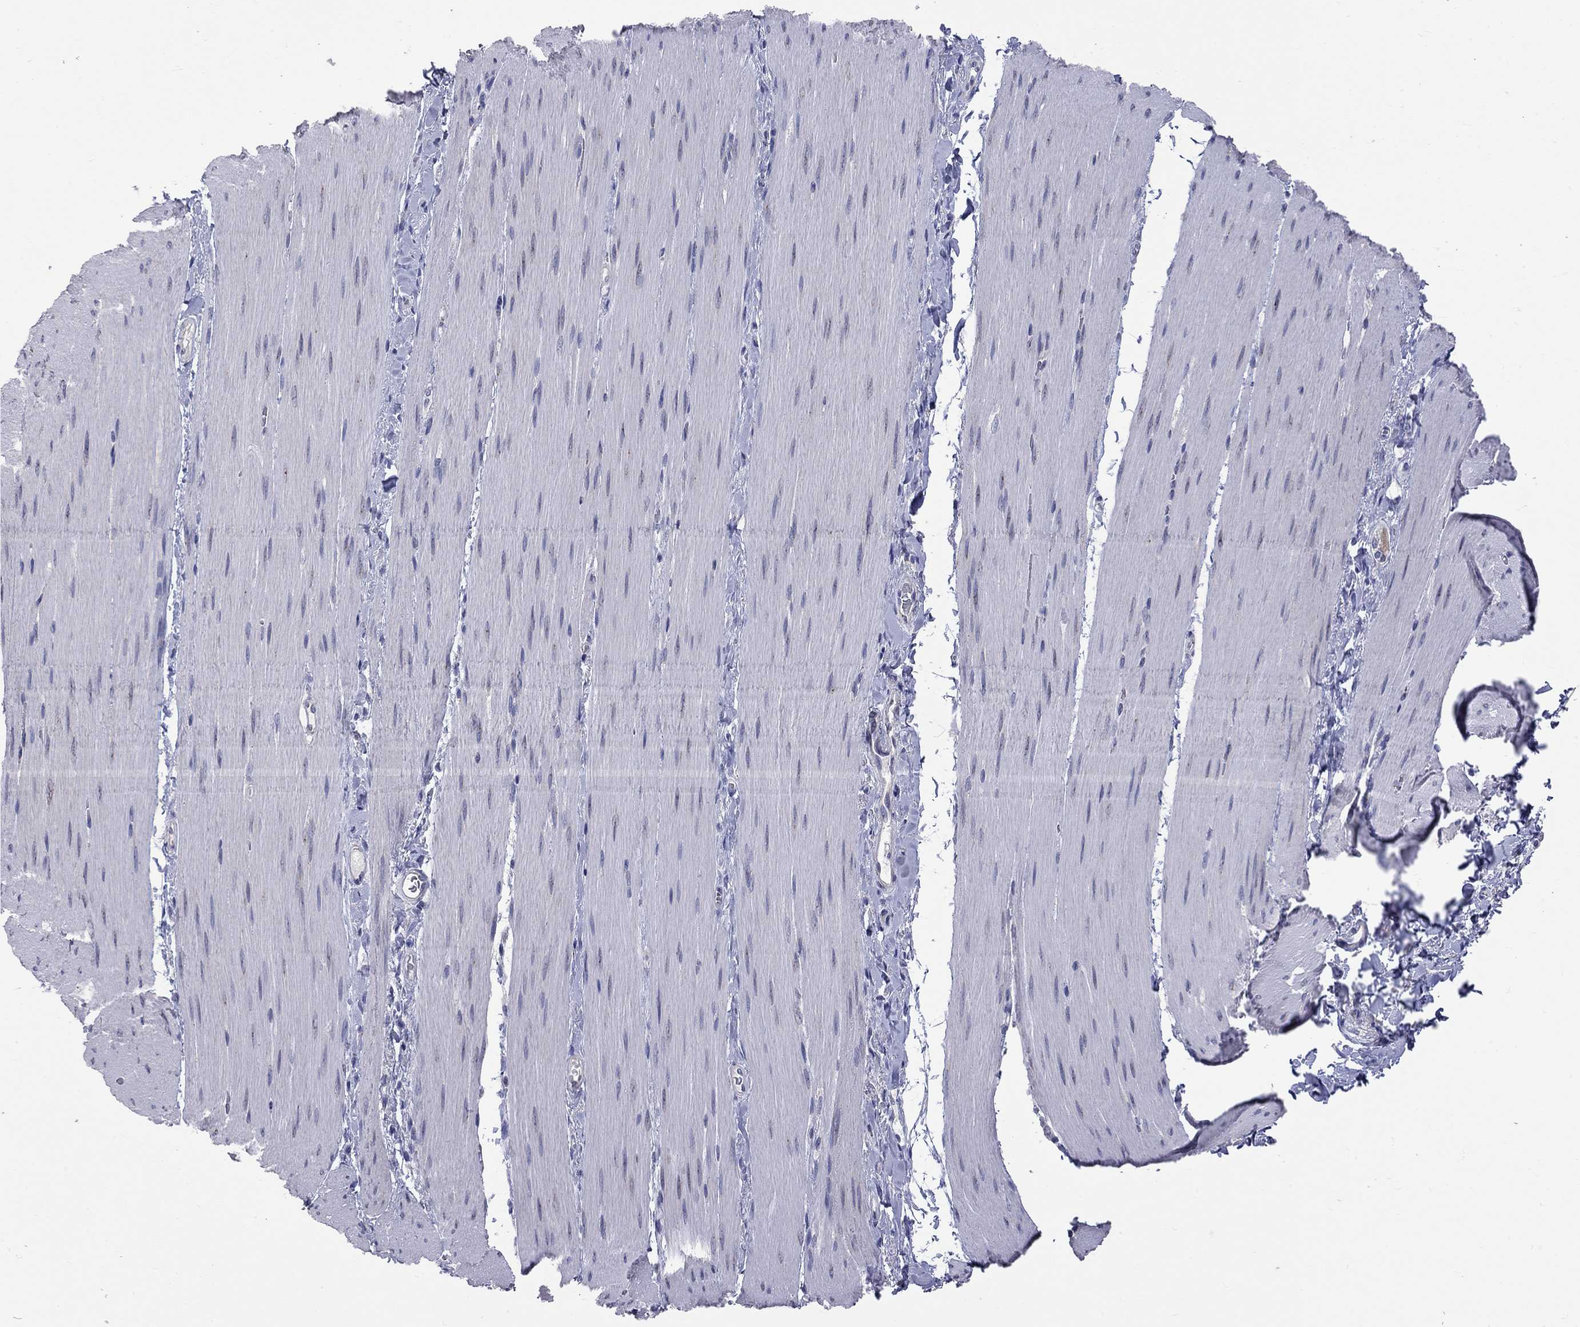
{"staining": {"intensity": "negative", "quantity": "none", "location": "none"}, "tissue": "soft tissue", "cell_type": "Fibroblasts", "image_type": "normal", "snomed": [{"axis": "morphology", "description": "Normal tissue, NOS"}, {"axis": "topography", "description": "Smooth muscle"}, {"axis": "topography", "description": "Duodenum"}, {"axis": "topography", "description": "Peripheral nerve tissue"}], "caption": "The micrograph shows no significant staining in fibroblasts of soft tissue. Brightfield microscopy of IHC stained with DAB (brown) and hematoxylin (blue), captured at high magnification.", "gene": "OPRK1", "patient": {"sex": "female", "age": 61}}